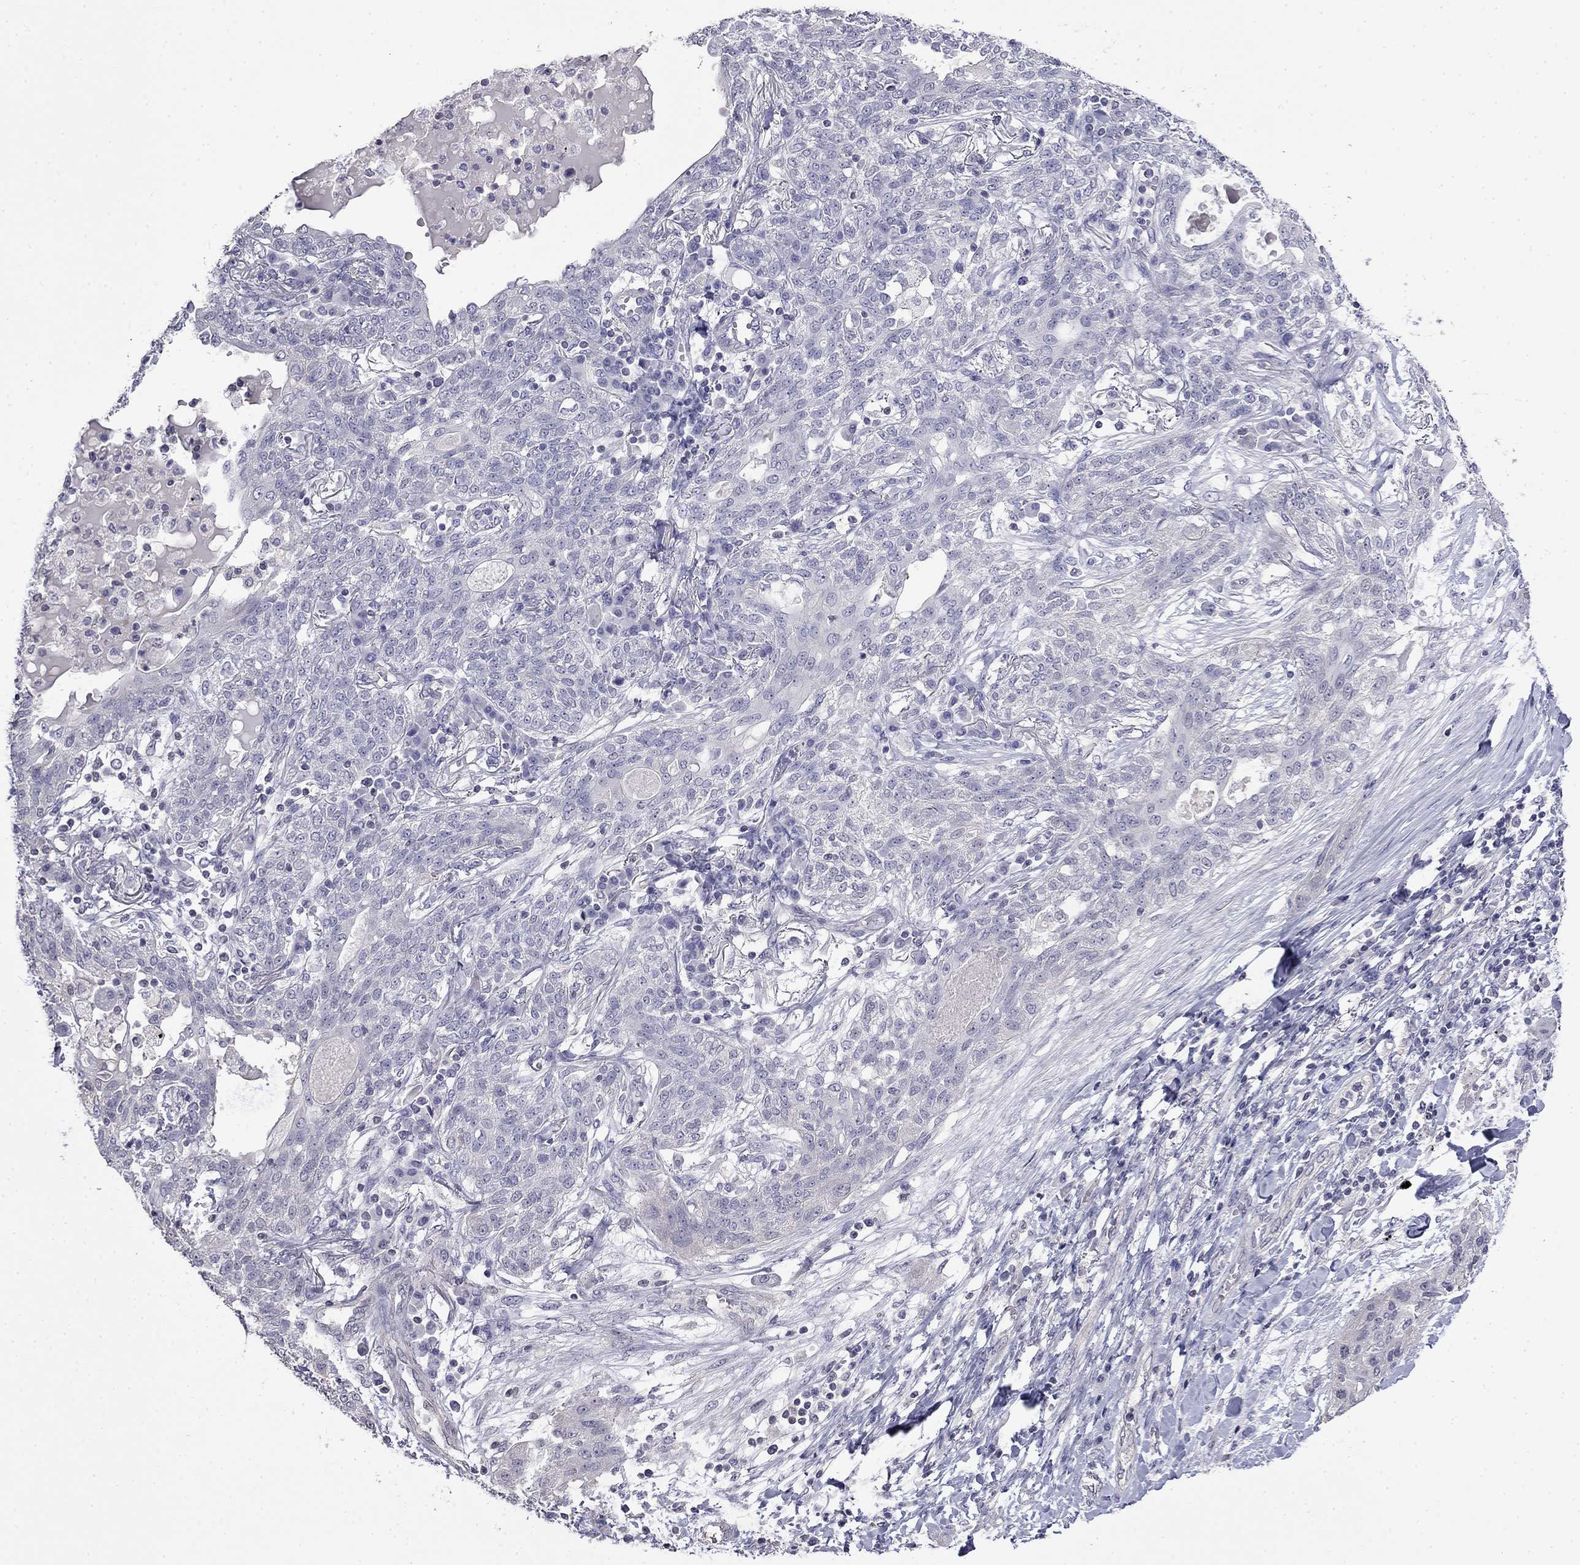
{"staining": {"intensity": "negative", "quantity": "none", "location": "none"}, "tissue": "lung cancer", "cell_type": "Tumor cells", "image_type": "cancer", "snomed": [{"axis": "morphology", "description": "Squamous cell carcinoma, NOS"}, {"axis": "topography", "description": "Lung"}], "caption": "An image of lung squamous cell carcinoma stained for a protein displays no brown staining in tumor cells.", "gene": "GUCA1B", "patient": {"sex": "female", "age": 70}}